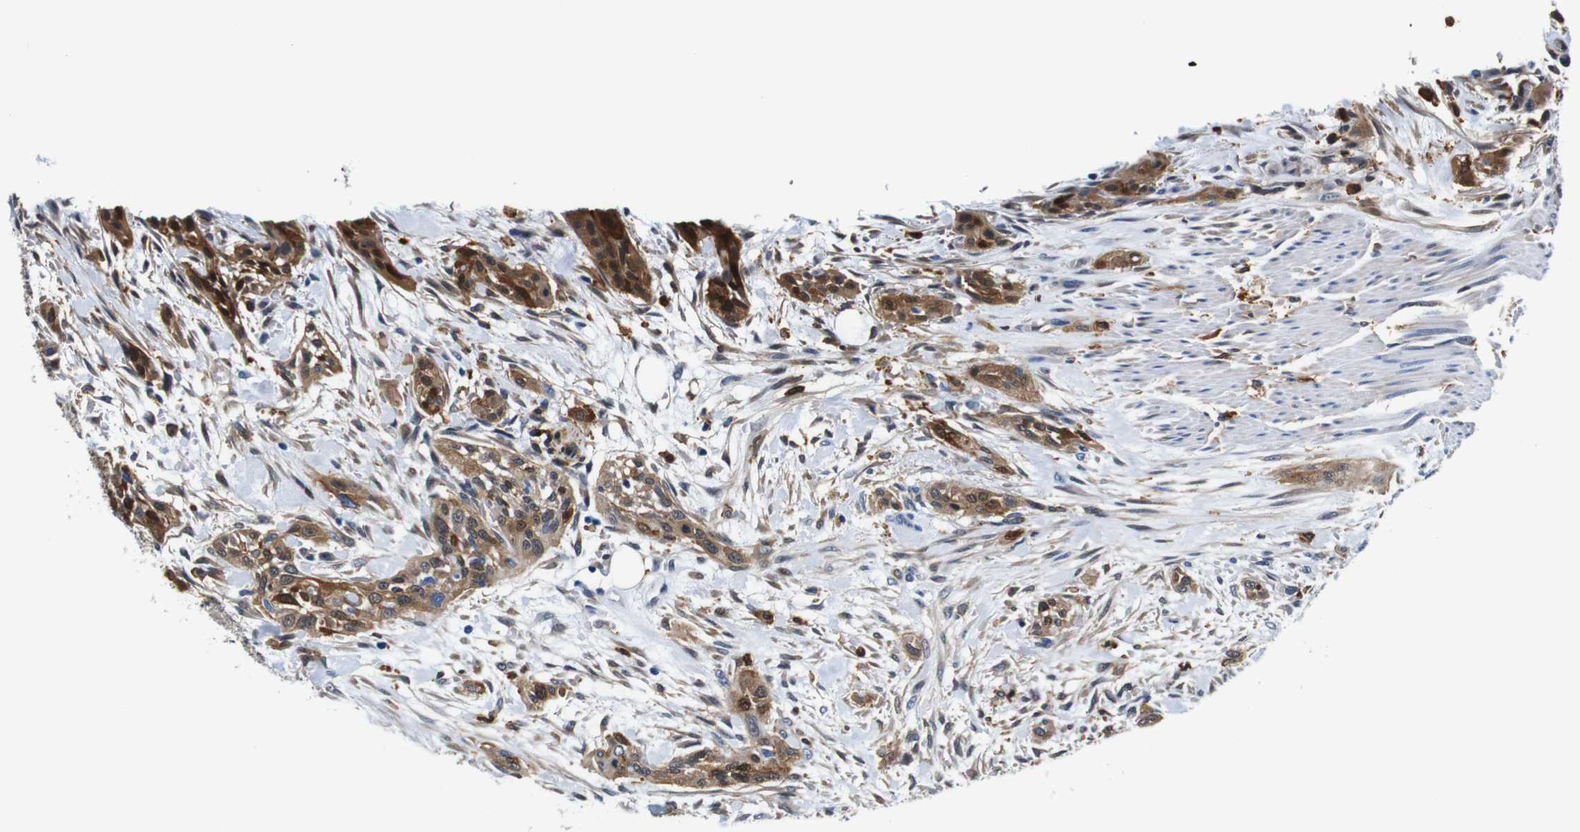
{"staining": {"intensity": "moderate", "quantity": ">75%", "location": "cytoplasmic/membranous"}, "tissue": "urothelial cancer", "cell_type": "Tumor cells", "image_type": "cancer", "snomed": [{"axis": "morphology", "description": "Urothelial carcinoma, High grade"}, {"axis": "topography", "description": "Urinary bladder"}], "caption": "High-magnification brightfield microscopy of urothelial cancer stained with DAB (brown) and counterstained with hematoxylin (blue). tumor cells exhibit moderate cytoplasmic/membranous staining is identified in approximately>75% of cells.", "gene": "ANXA1", "patient": {"sex": "male", "age": 35}}